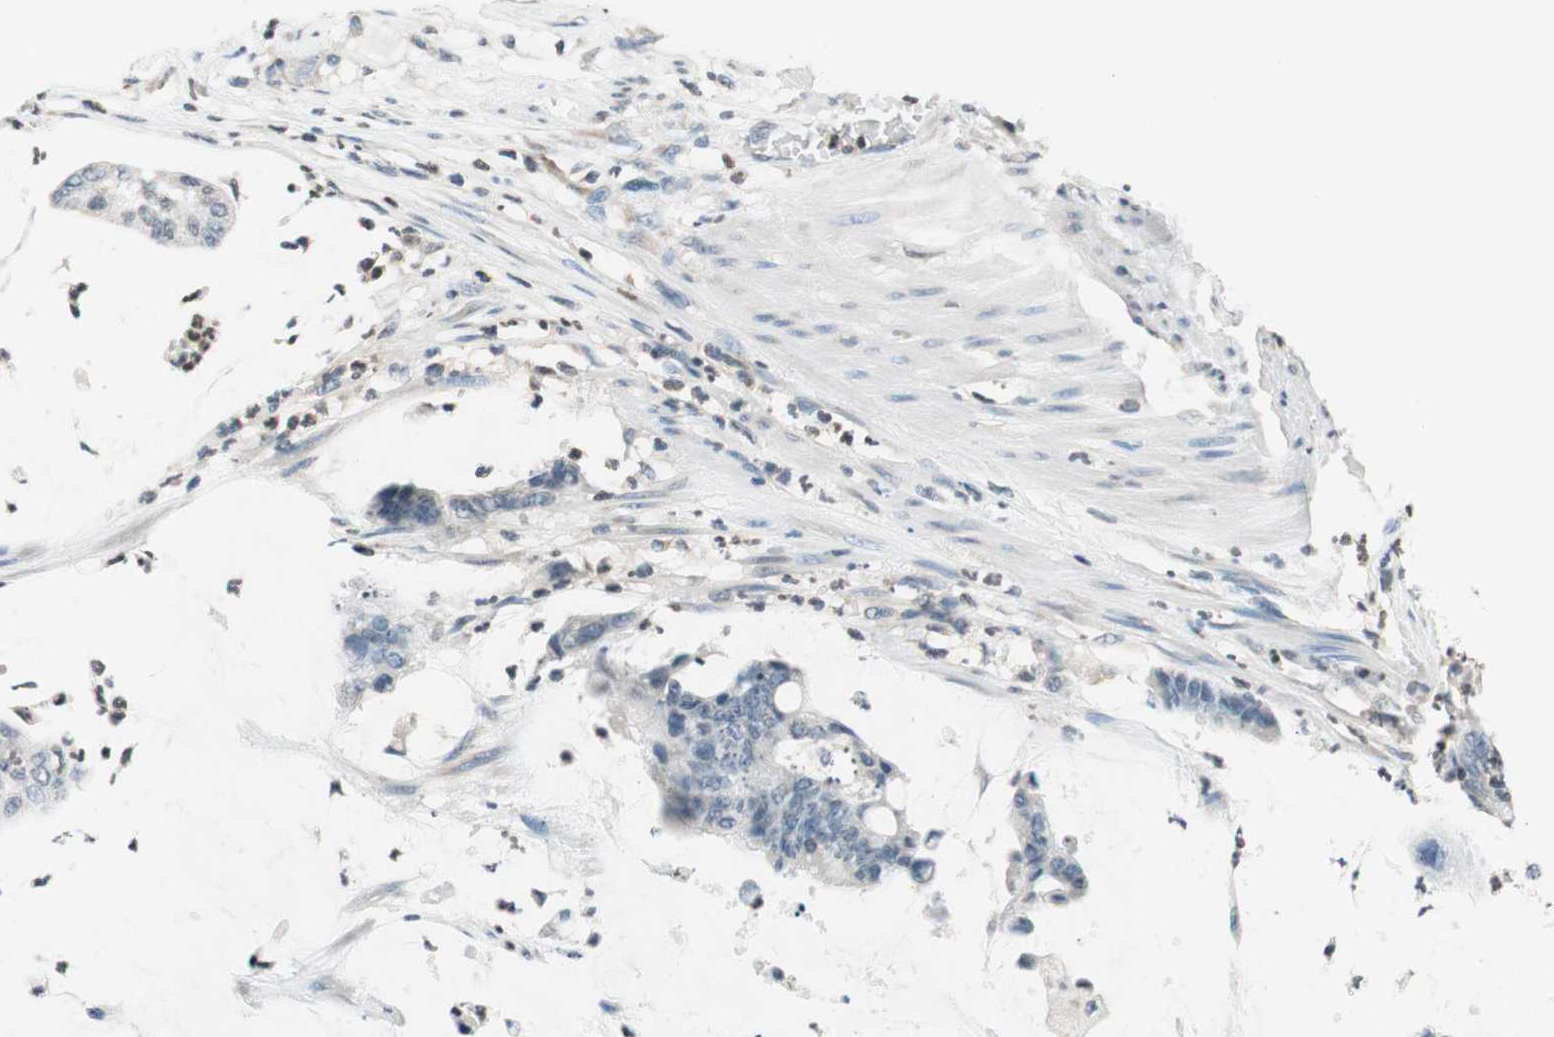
{"staining": {"intensity": "negative", "quantity": "none", "location": "none"}, "tissue": "colorectal cancer", "cell_type": "Tumor cells", "image_type": "cancer", "snomed": [{"axis": "morphology", "description": "Adenocarcinoma, NOS"}, {"axis": "topography", "description": "Rectum"}], "caption": "Colorectal adenocarcinoma was stained to show a protein in brown. There is no significant staining in tumor cells.", "gene": "WIPF1", "patient": {"sex": "female", "age": 66}}